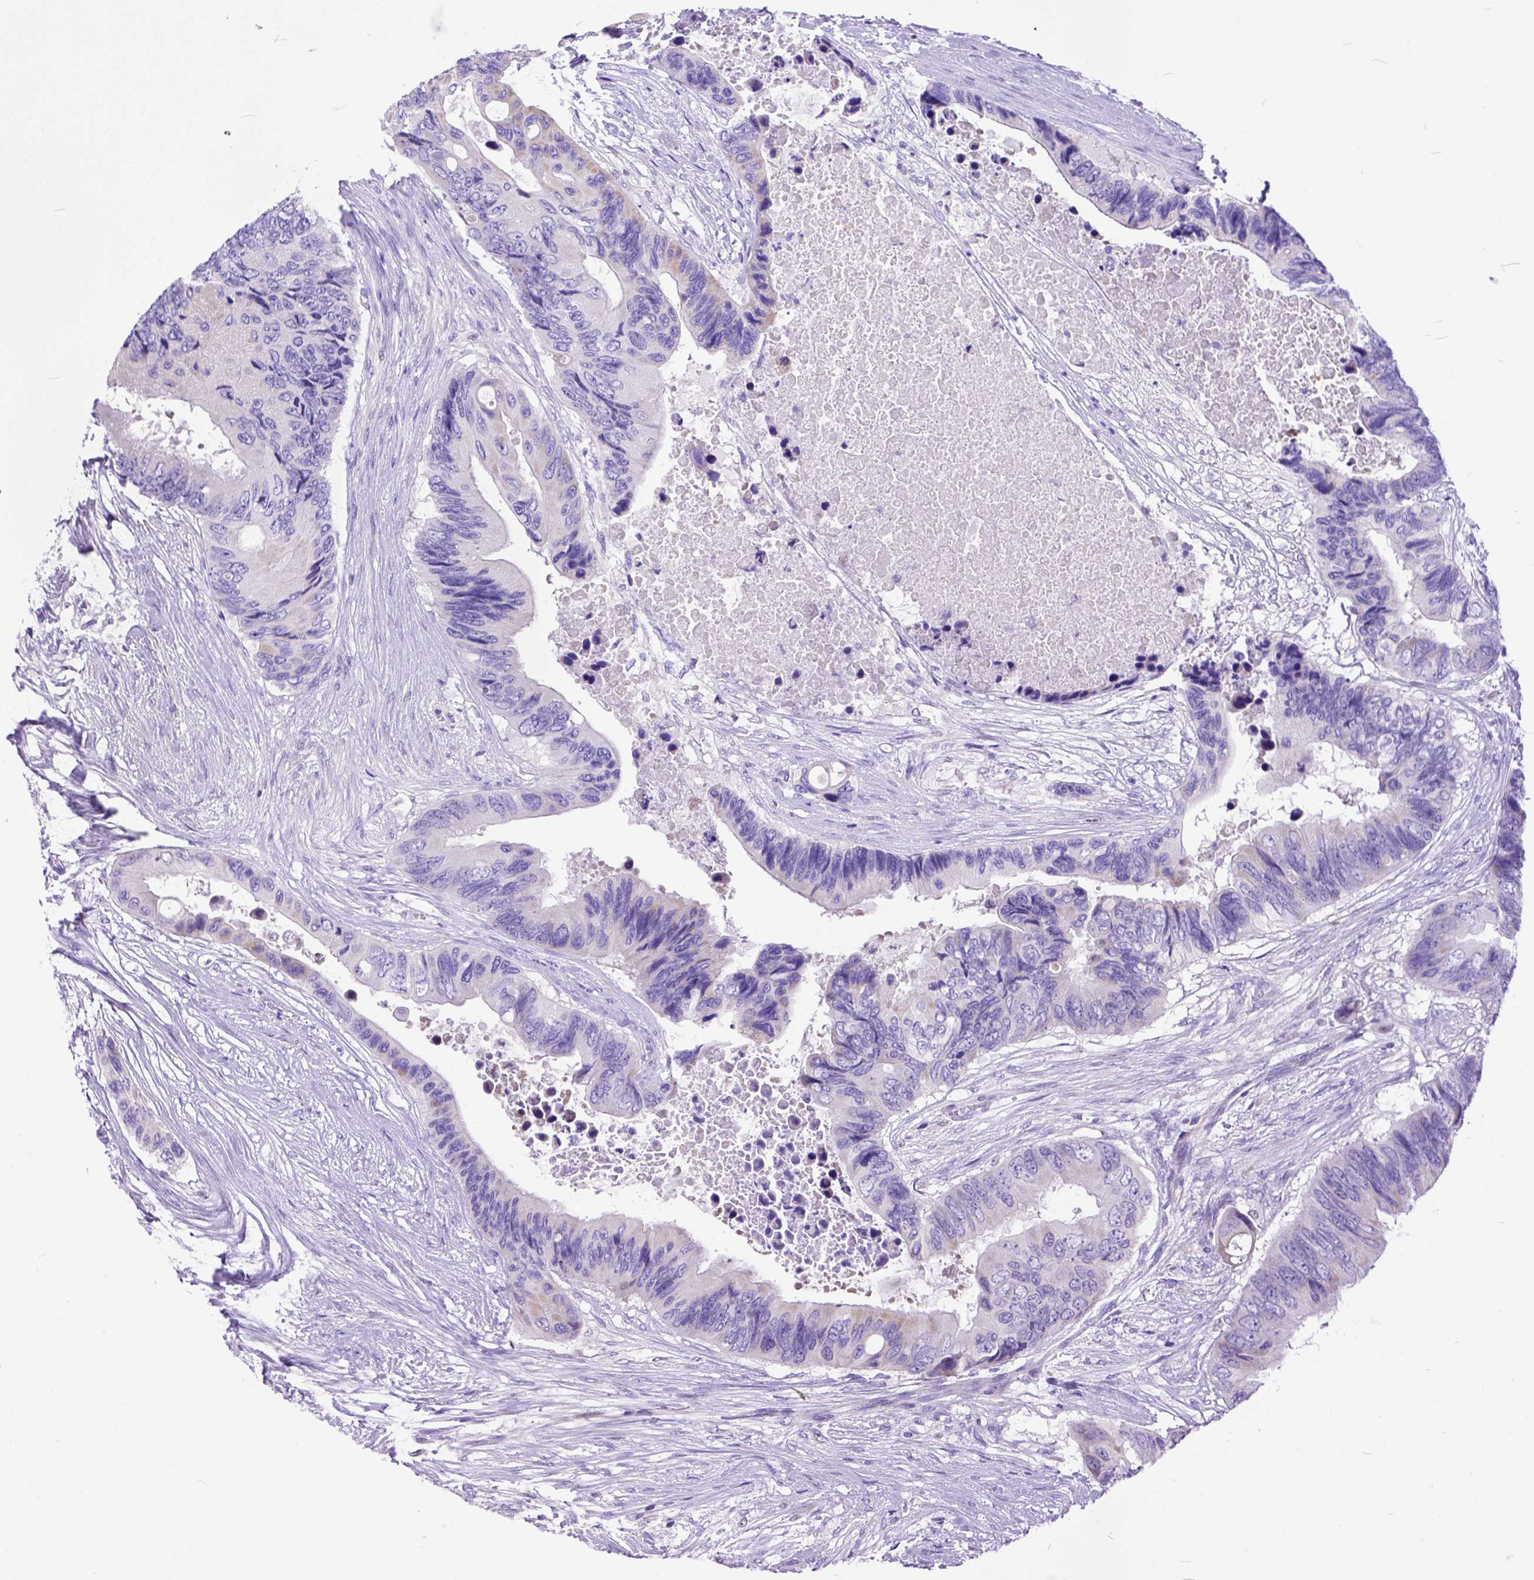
{"staining": {"intensity": "weak", "quantity": "25%-75%", "location": "cytoplasmic/membranous"}, "tissue": "colorectal cancer", "cell_type": "Tumor cells", "image_type": "cancer", "snomed": [{"axis": "morphology", "description": "Adenocarcinoma, NOS"}, {"axis": "topography", "description": "Rectum"}], "caption": "High-power microscopy captured an IHC image of colorectal cancer, revealing weak cytoplasmic/membranous positivity in approximately 25%-75% of tumor cells. The staining was performed using DAB (3,3'-diaminobenzidine) to visualize the protein expression in brown, while the nuclei were stained in blue with hematoxylin (Magnification: 20x).", "gene": "CRB1", "patient": {"sex": "male", "age": 63}}